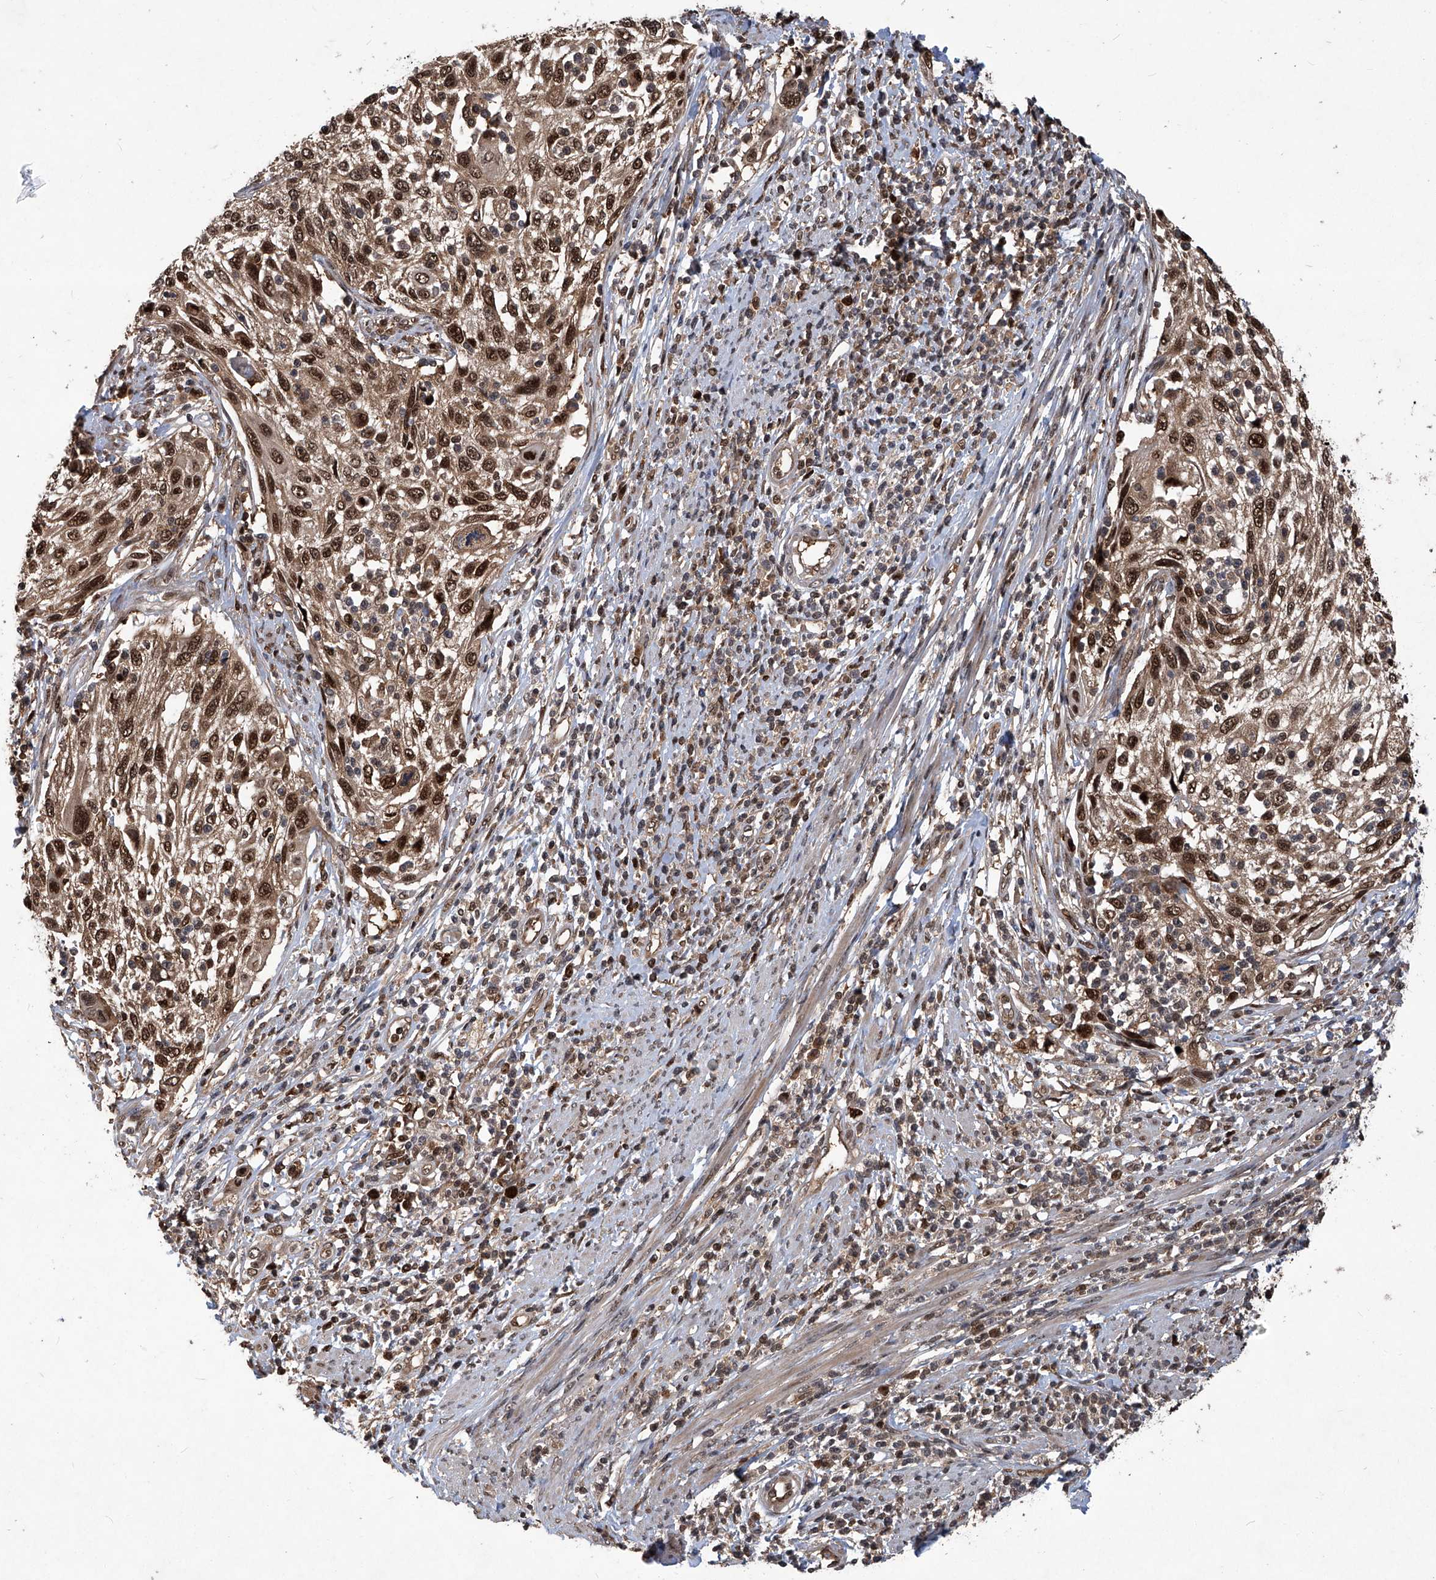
{"staining": {"intensity": "strong", "quantity": ">75%", "location": "cytoplasmic/membranous,nuclear"}, "tissue": "cervical cancer", "cell_type": "Tumor cells", "image_type": "cancer", "snomed": [{"axis": "morphology", "description": "Squamous cell carcinoma, NOS"}, {"axis": "topography", "description": "Cervix"}], "caption": "This is an image of immunohistochemistry (IHC) staining of squamous cell carcinoma (cervical), which shows strong positivity in the cytoplasmic/membranous and nuclear of tumor cells.", "gene": "PSMB1", "patient": {"sex": "female", "age": 70}}